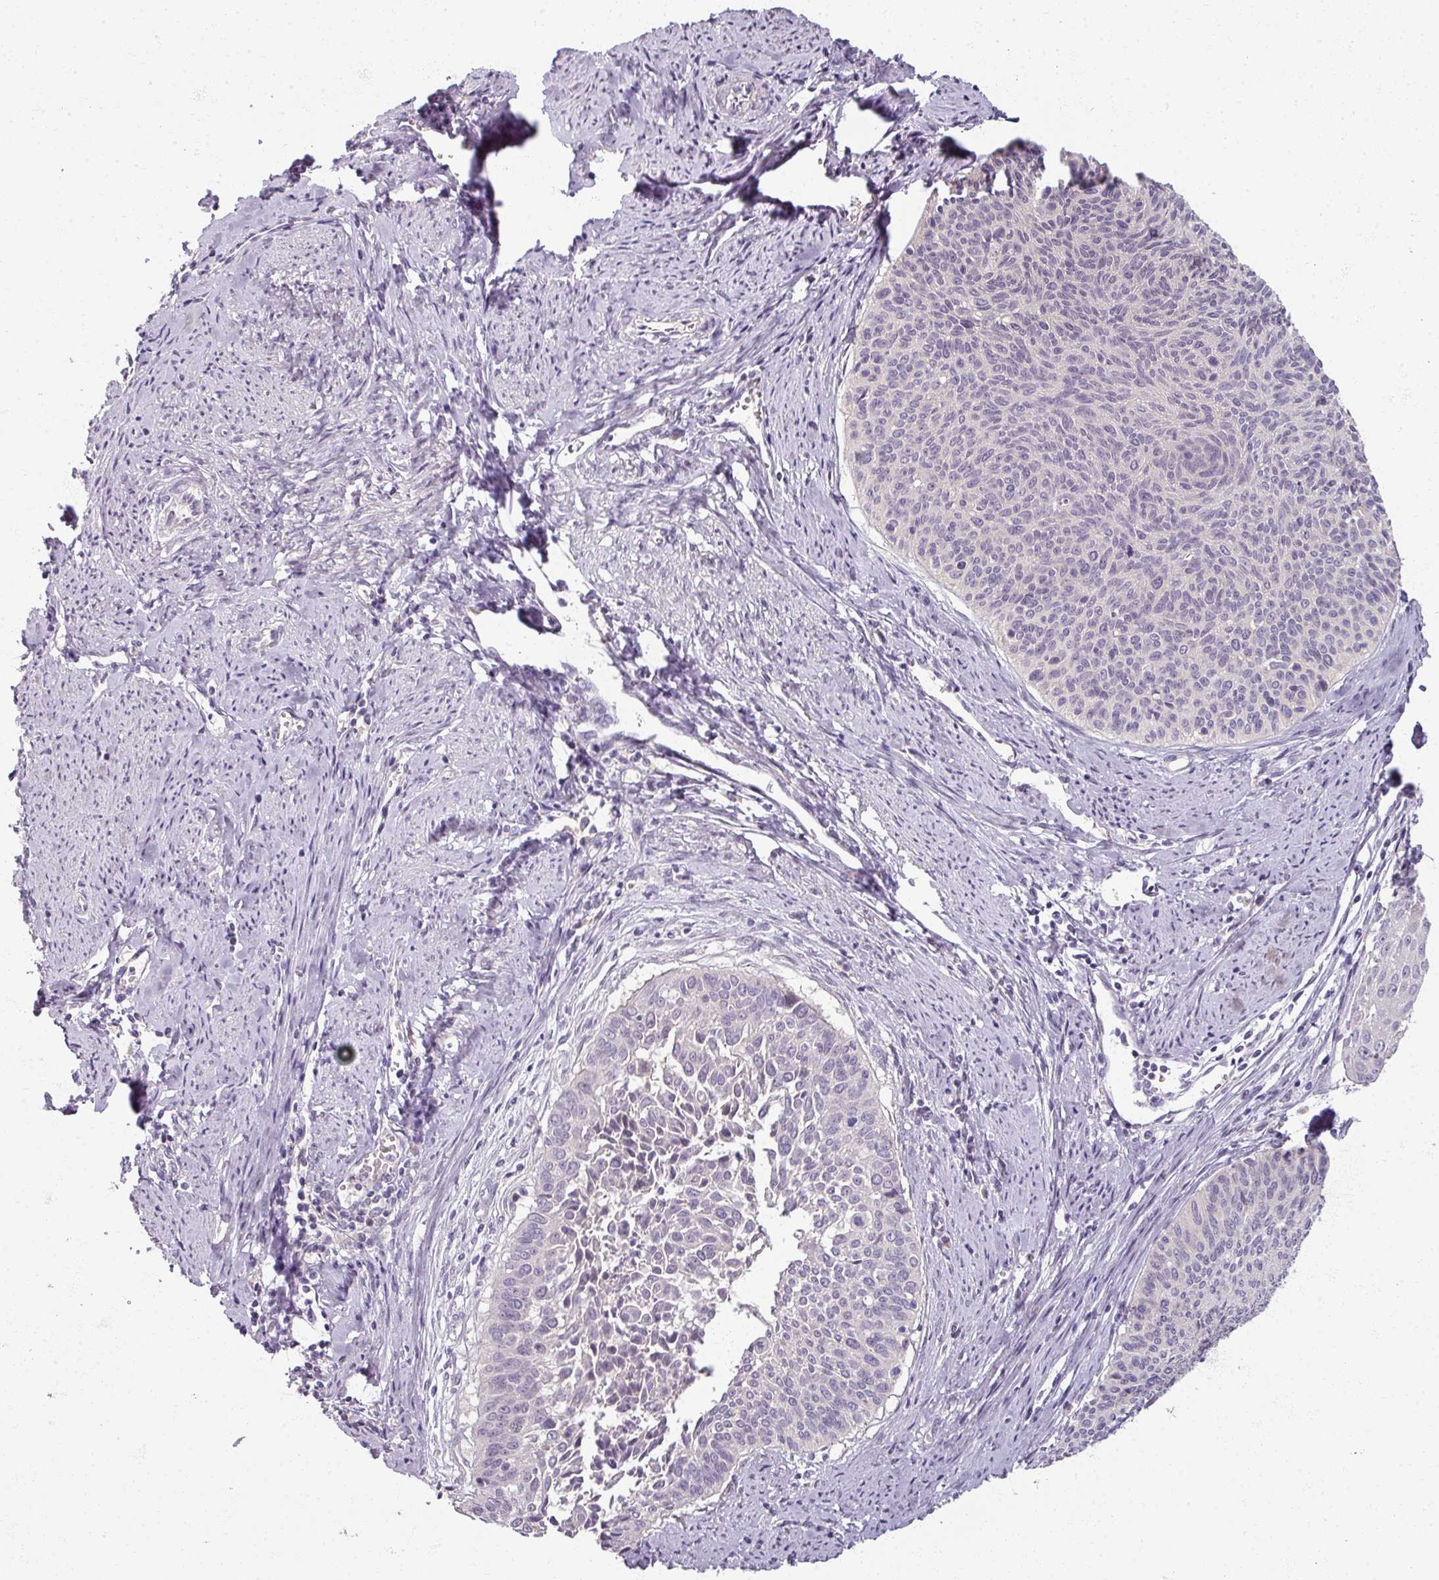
{"staining": {"intensity": "negative", "quantity": "none", "location": "none"}, "tissue": "cervical cancer", "cell_type": "Tumor cells", "image_type": "cancer", "snomed": [{"axis": "morphology", "description": "Squamous cell carcinoma, NOS"}, {"axis": "topography", "description": "Cervix"}], "caption": "DAB (3,3'-diaminobenzidine) immunohistochemical staining of human cervical cancer (squamous cell carcinoma) displays no significant positivity in tumor cells.", "gene": "MYMK", "patient": {"sex": "female", "age": 55}}